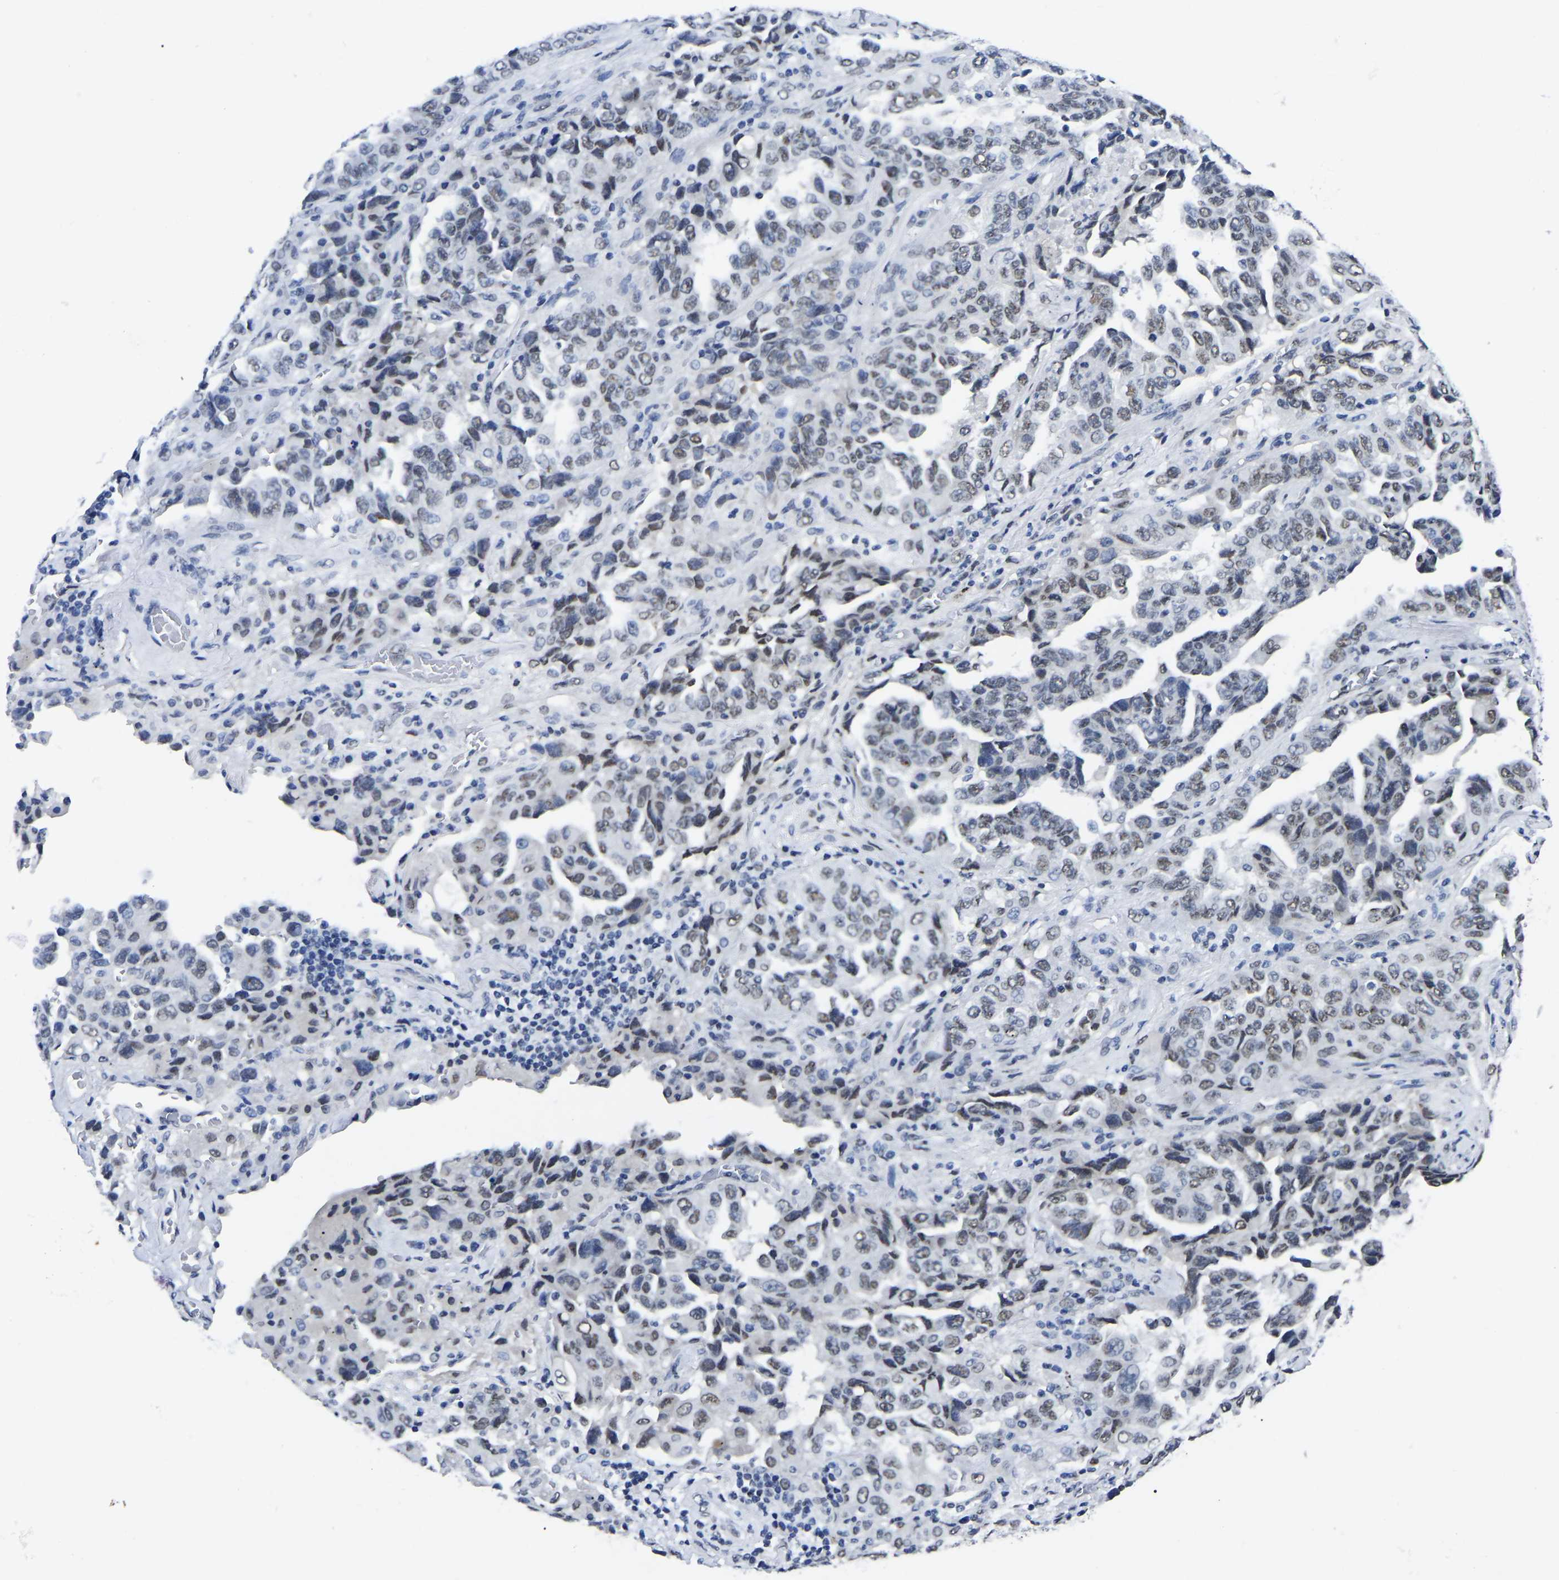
{"staining": {"intensity": "weak", "quantity": "25%-75%", "location": "nuclear"}, "tissue": "lung cancer", "cell_type": "Tumor cells", "image_type": "cancer", "snomed": [{"axis": "morphology", "description": "Adenocarcinoma, NOS"}, {"axis": "topography", "description": "Lung"}], "caption": "A micrograph showing weak nuclear expression in about 25%-75% of tumor cells in lung cancer (adenocarcinoma), as visualized by brown immunohistochemical staining.", "gene": "TRIM35", "patient": {"sex": "female", "age": 51}}